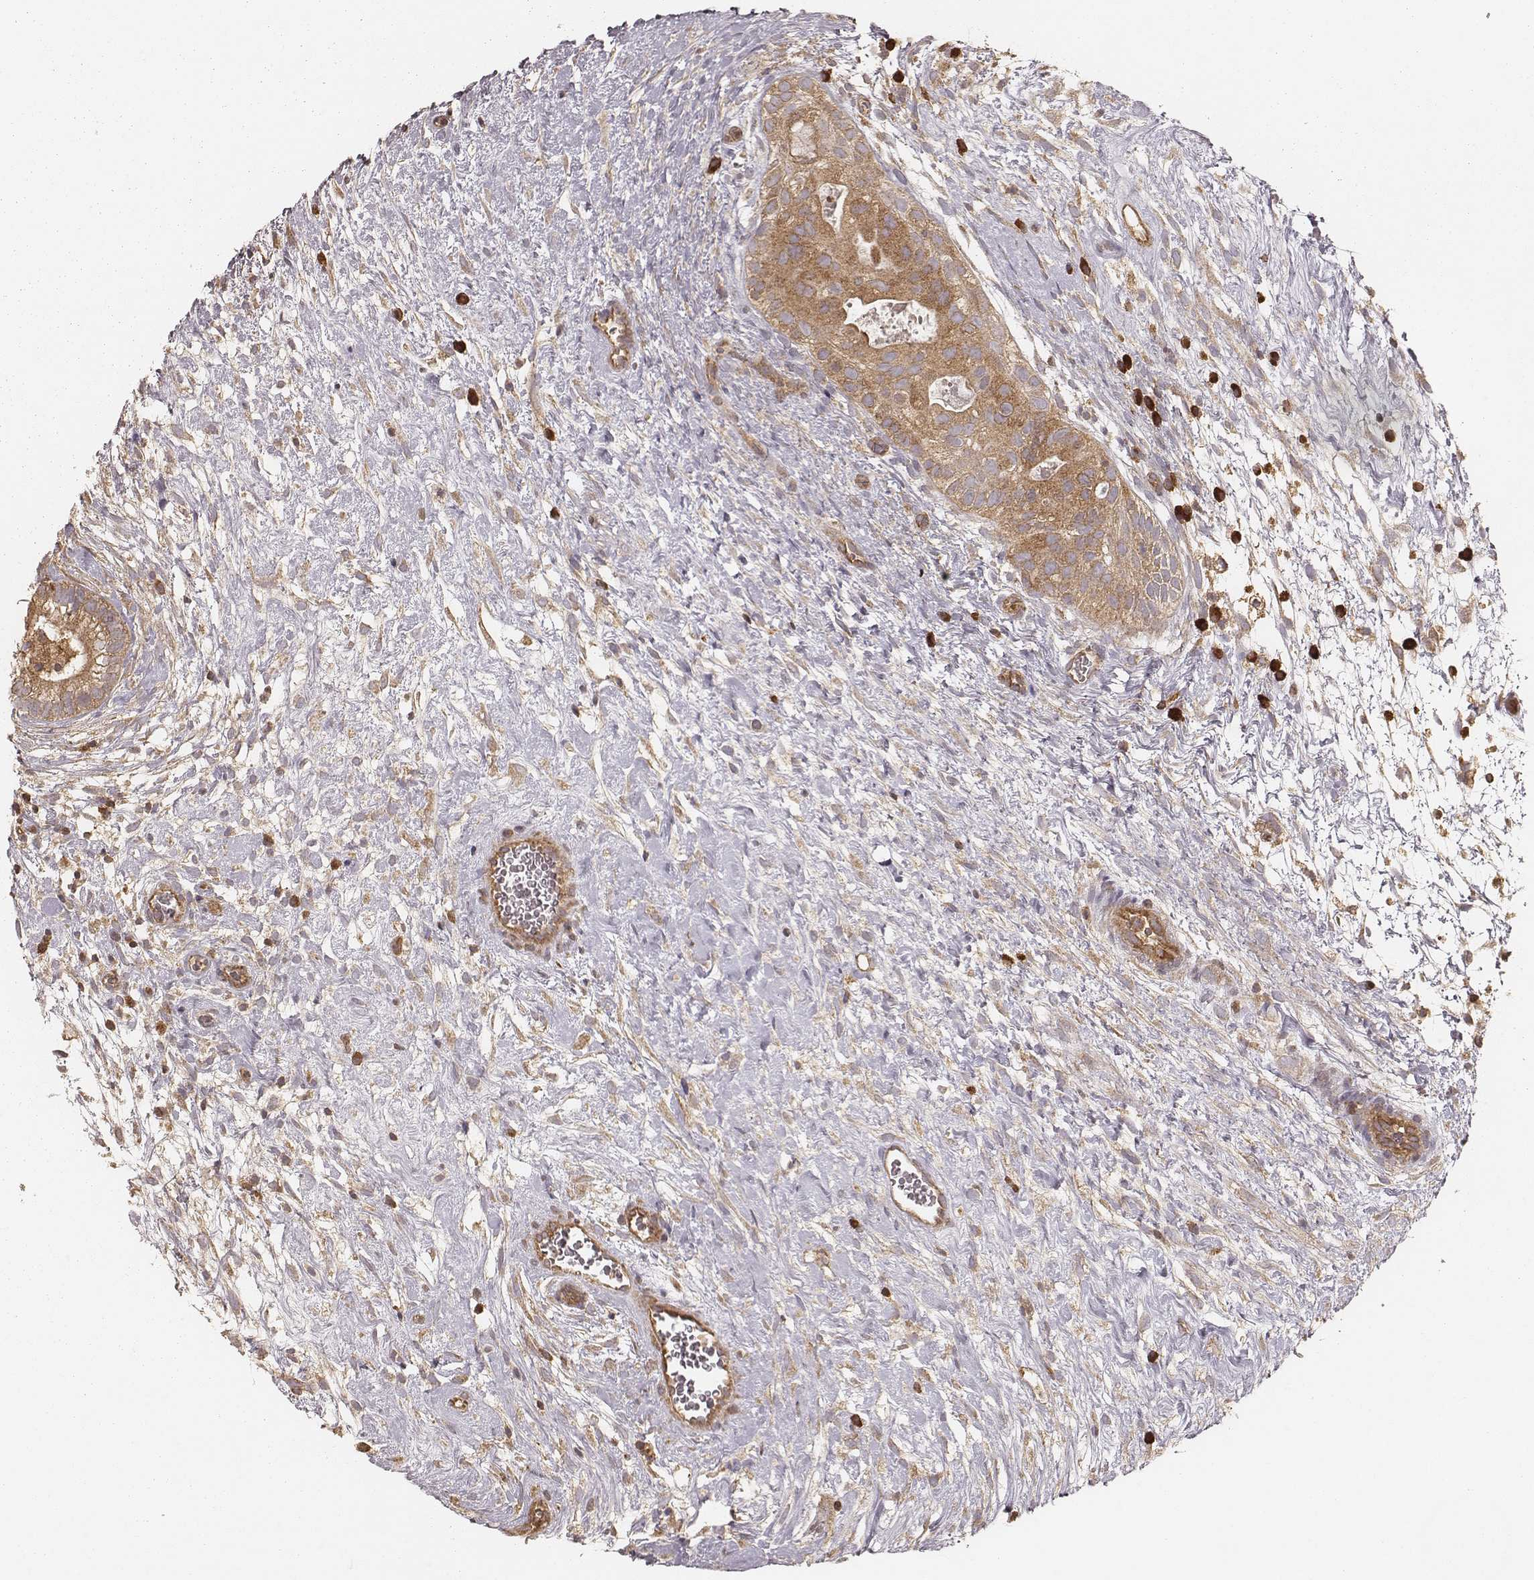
{"staining": {"intensity": "moderate", "quantity": ">75%", "location": "cytoplasmic/membranous"}, "tissue": "testis cancer", "cell_type": "Tumor cells", "image_type": "cancer", "snomed": [{"axis": "morphology", "description": "Normal tissue, NOS"}, {"axis": "morphology", "description": "Carcinoma, Embryonal, NOS"}, {"axis": "topography", "description": "Testis"}], "caption": "Immunohistochemistry (IHC) (DAB (3,3'-diaminobenzidine)) staining of testis embryonal carcinoma exhibits moderate cytoplasmic/membranous protein staining in about >75% of tumor cells.", "gene": "CARS1", "patient": {"sex": "male", "age": 32}}